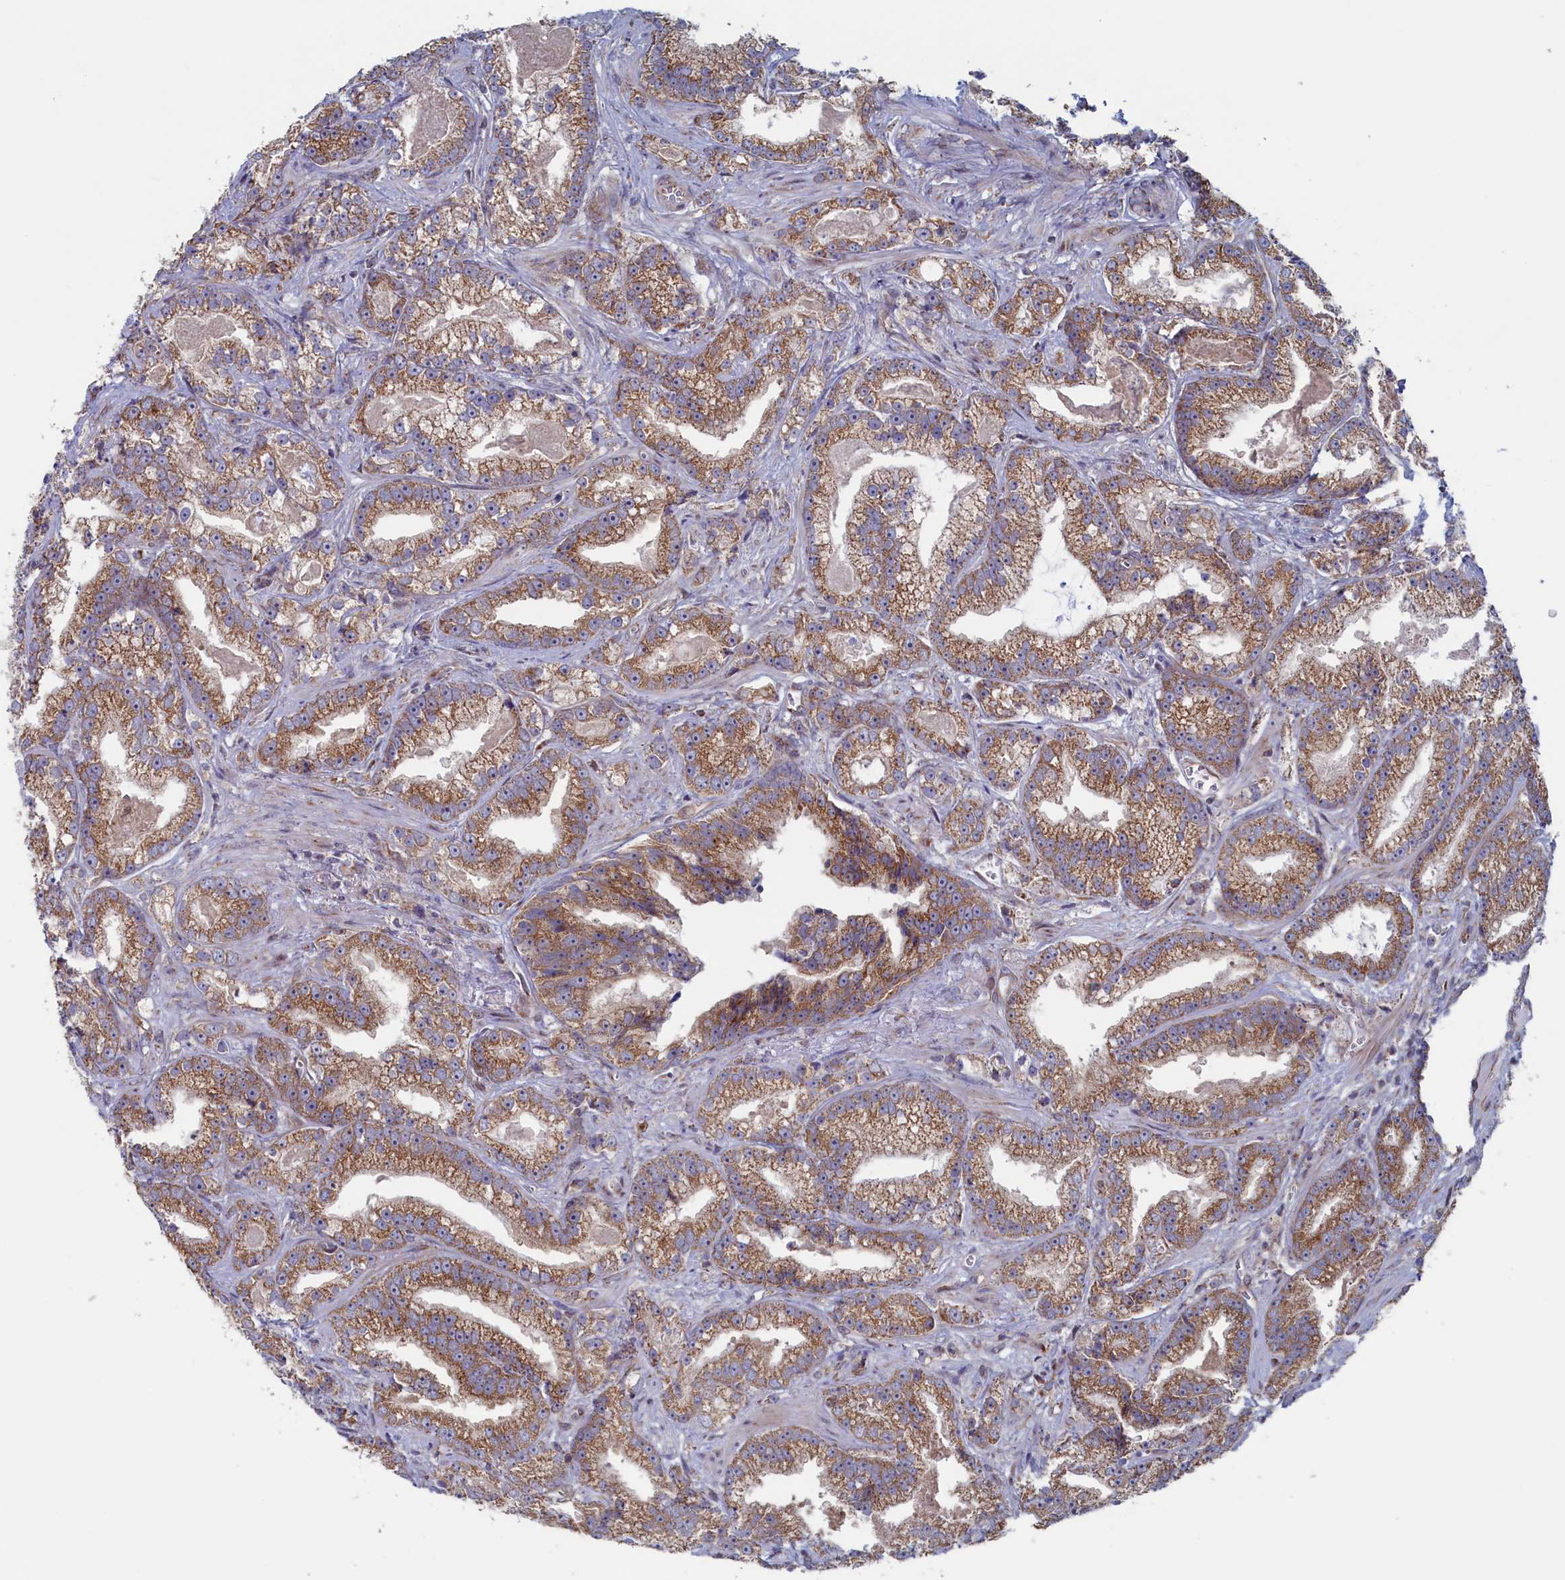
{"staining": {"intensity": "moderate", "quantity": ">75%", "location": "cytoplasmic/membranous"}, "tissue": "prostate cancer", "cell_type": "Tumor cells", "image_type": "cancer", "snomed": [{"axis": "morphology", "description": "Adenocarcinoma, High grade"}, {"axis": "topography", "description": "Prostate and seminal vesicle, NOS"}], "caption": "Immunohistochemistry (IHC) photomicrograph of human prostate adenocarcinoma (high-grade) stained for a protein (brown), which displays medium levels of moderate cytoplasmic/membranous staining in approximately >75% of tumor cells.", "gene": "MTFMT", "patient": {"sex": "male", "age": 67}}